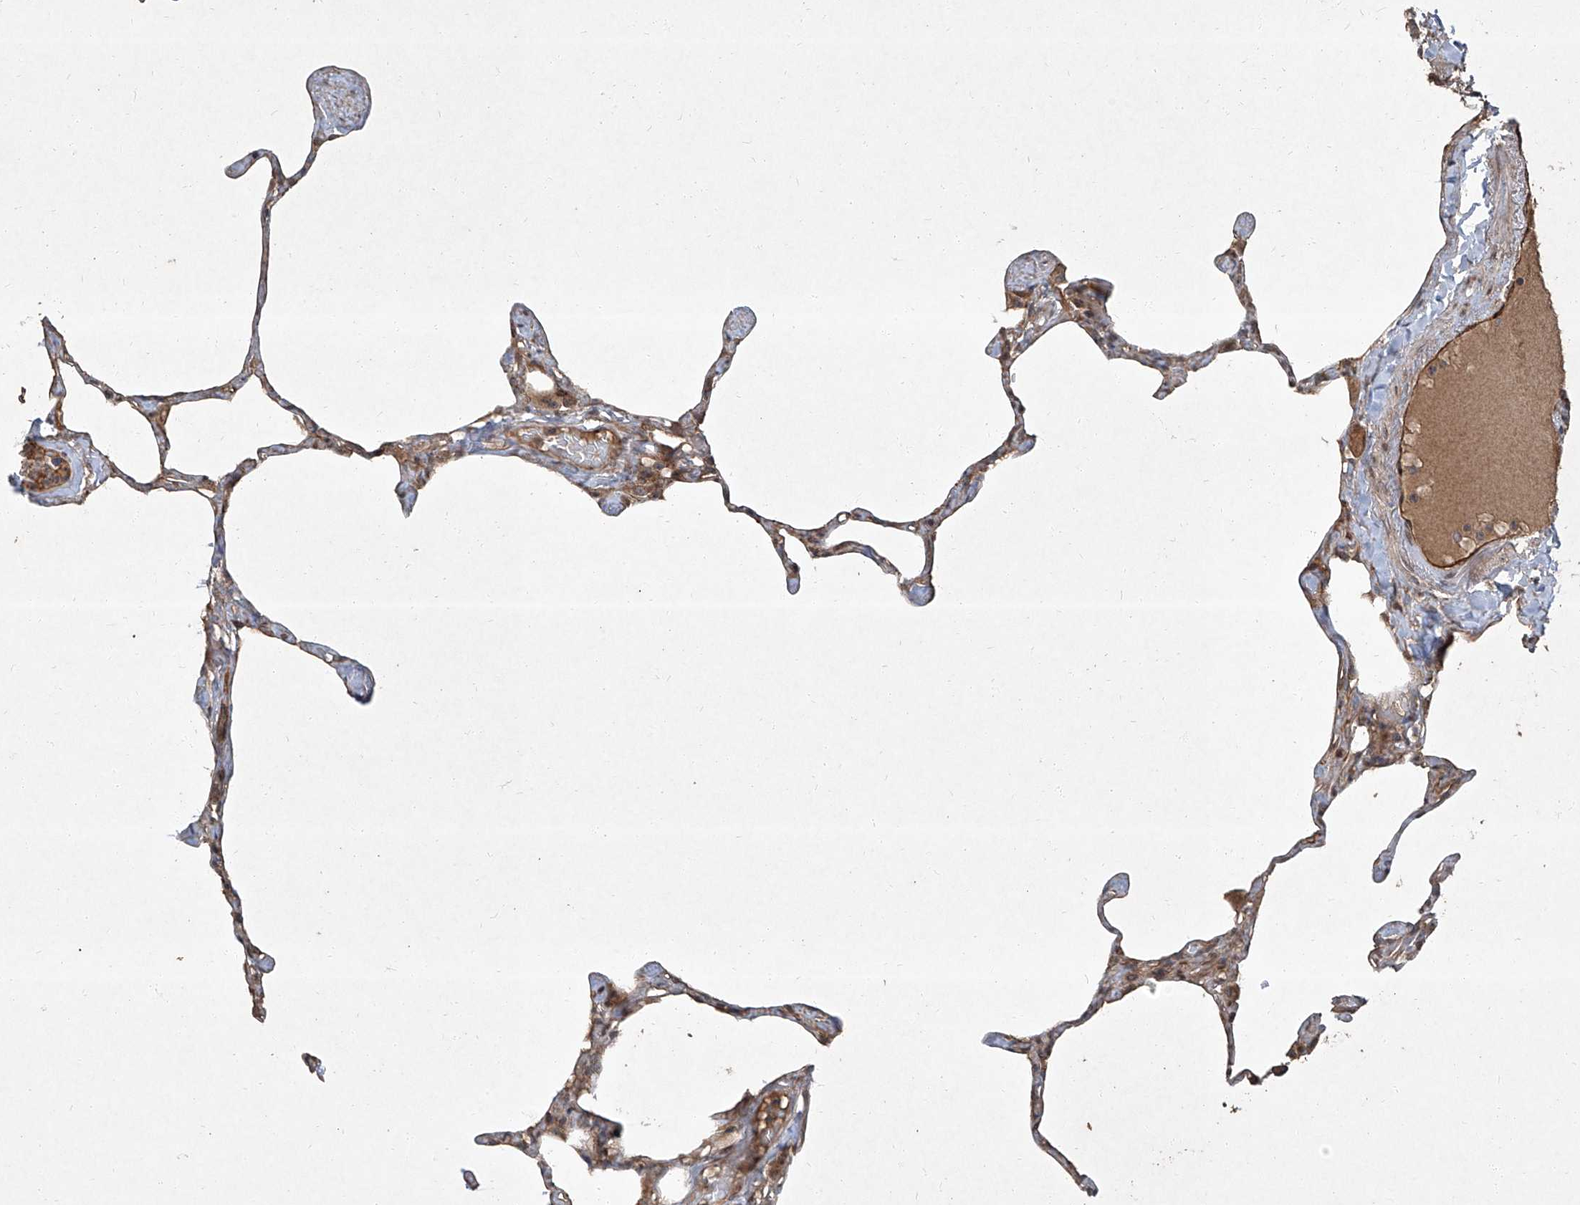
{"staining": {"intensity": "weak", "quantity": "25%-75%", "location": "cytoplasmic/membranous"}, "tissue": "lung", "cell_type": "Alveolar cells", "image_type": "normal", "snomed": [{"axis": "morphology", "description": "Normal tissue, NOS"}, {"axis": "topography", "description": "Lung"}], "caption": "Immunohistochemical staining of normal human lung reveals weak cytoplasmic/membranous protein expression in approximately 25%-75% of alveolar cells. The staining was performed using DAB to visualize the protein expression in brown, while the nuclei were stained in blue with hematoxylin (Magnification: 20x).", "gene": "CCN1", "patient": {"sex": "male", "age": 65}}